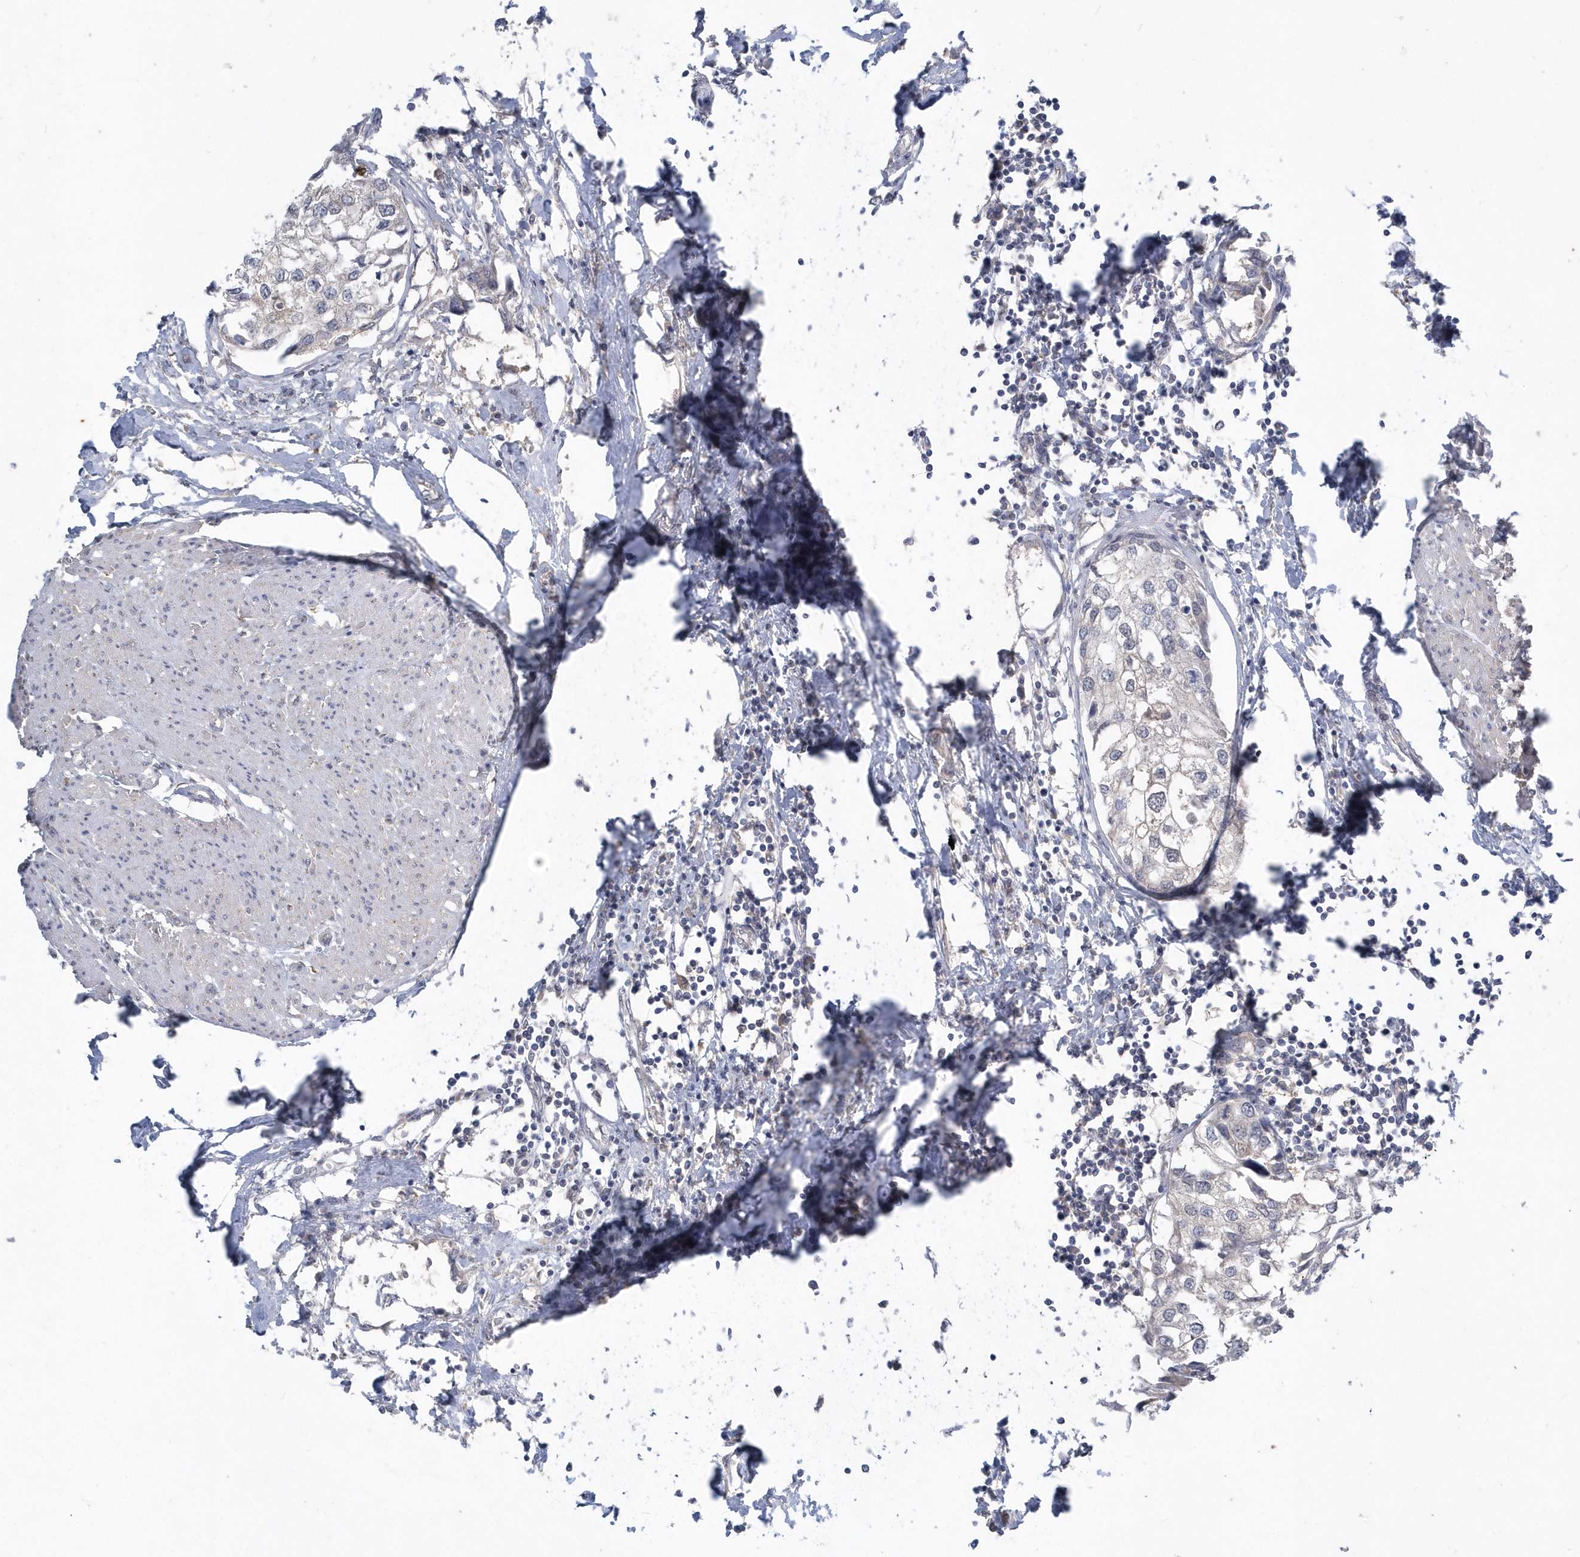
{"staining": {"intensity": "negative", "quantity": "none", "location": "none"}, "tissue": "urothelial cancer", "cell_type": "Tumor cells", "image_type": "cancer", "snomed": [{"axis": "morphology", "description": "Urothelial carcinoma, High grade"}, {"axis": "topography", "description": "Urinary bladder"}], "caption": "The histopathology image demonstrates no significant staining in tumor cells of urothelial cancer.", "gene": "AKR7A2", "patient": {"sex": "male", "age": 64}}